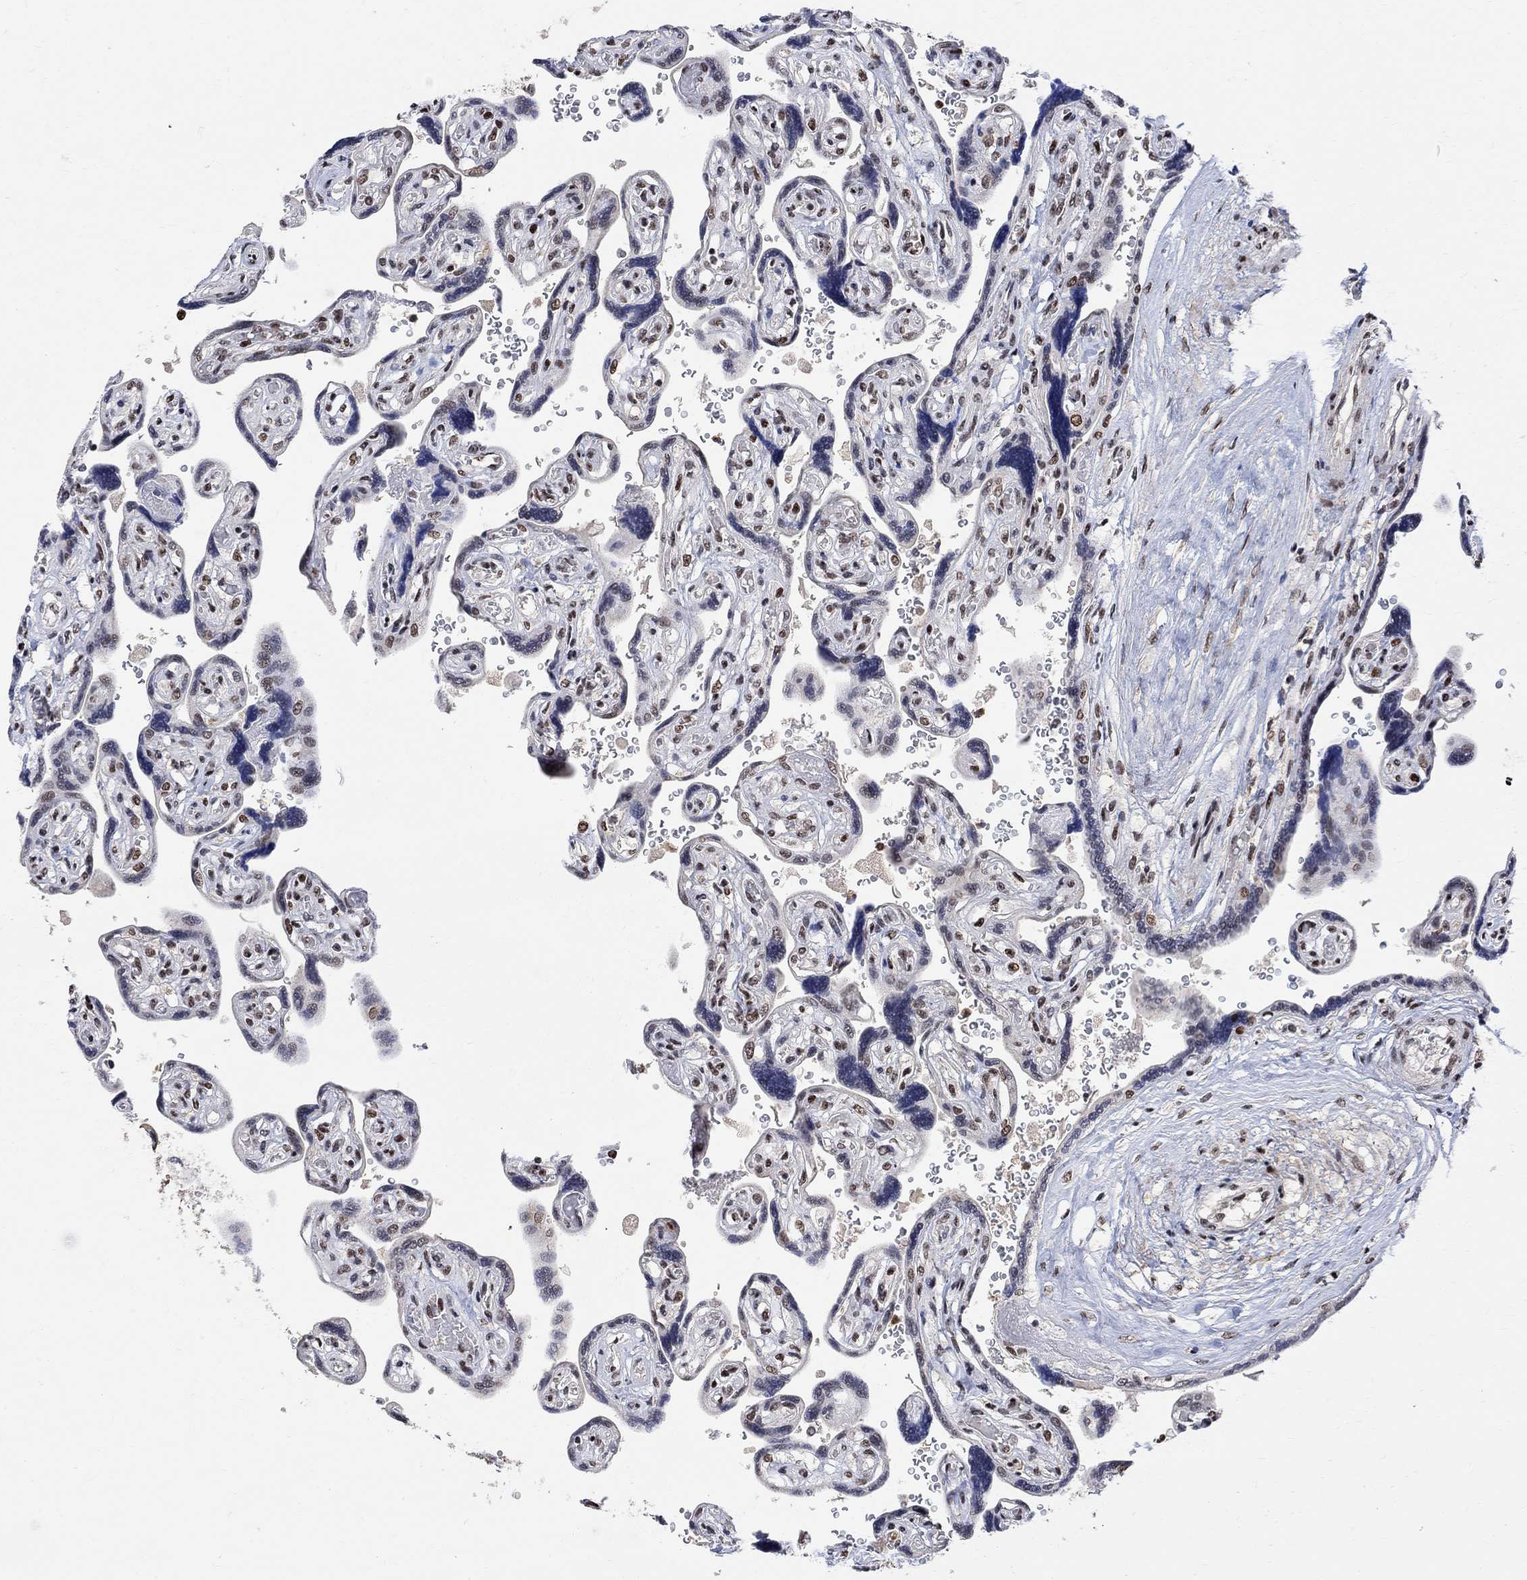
{"staining": {"intensity": "moderate", "quantity": "25%-75%", "location": "nuclear"}, "tissue": "placenta", "cell_type": "Decidual cells", "image_type": "normal", "snomed": [{"axis": "morphology", "description": "Normal tissue, NOS"}, {"axis": "topography", "description": "Placenta"}], "caption": "Immunohistochemistry histopathology image of normal placenta stained for a protein (brown), which reveals medium levels of moderate nuclear positivity in about 25%-75% of decidual cells.", "gene": "E4F1", "patient": {"sex": "female", "age": 32}}